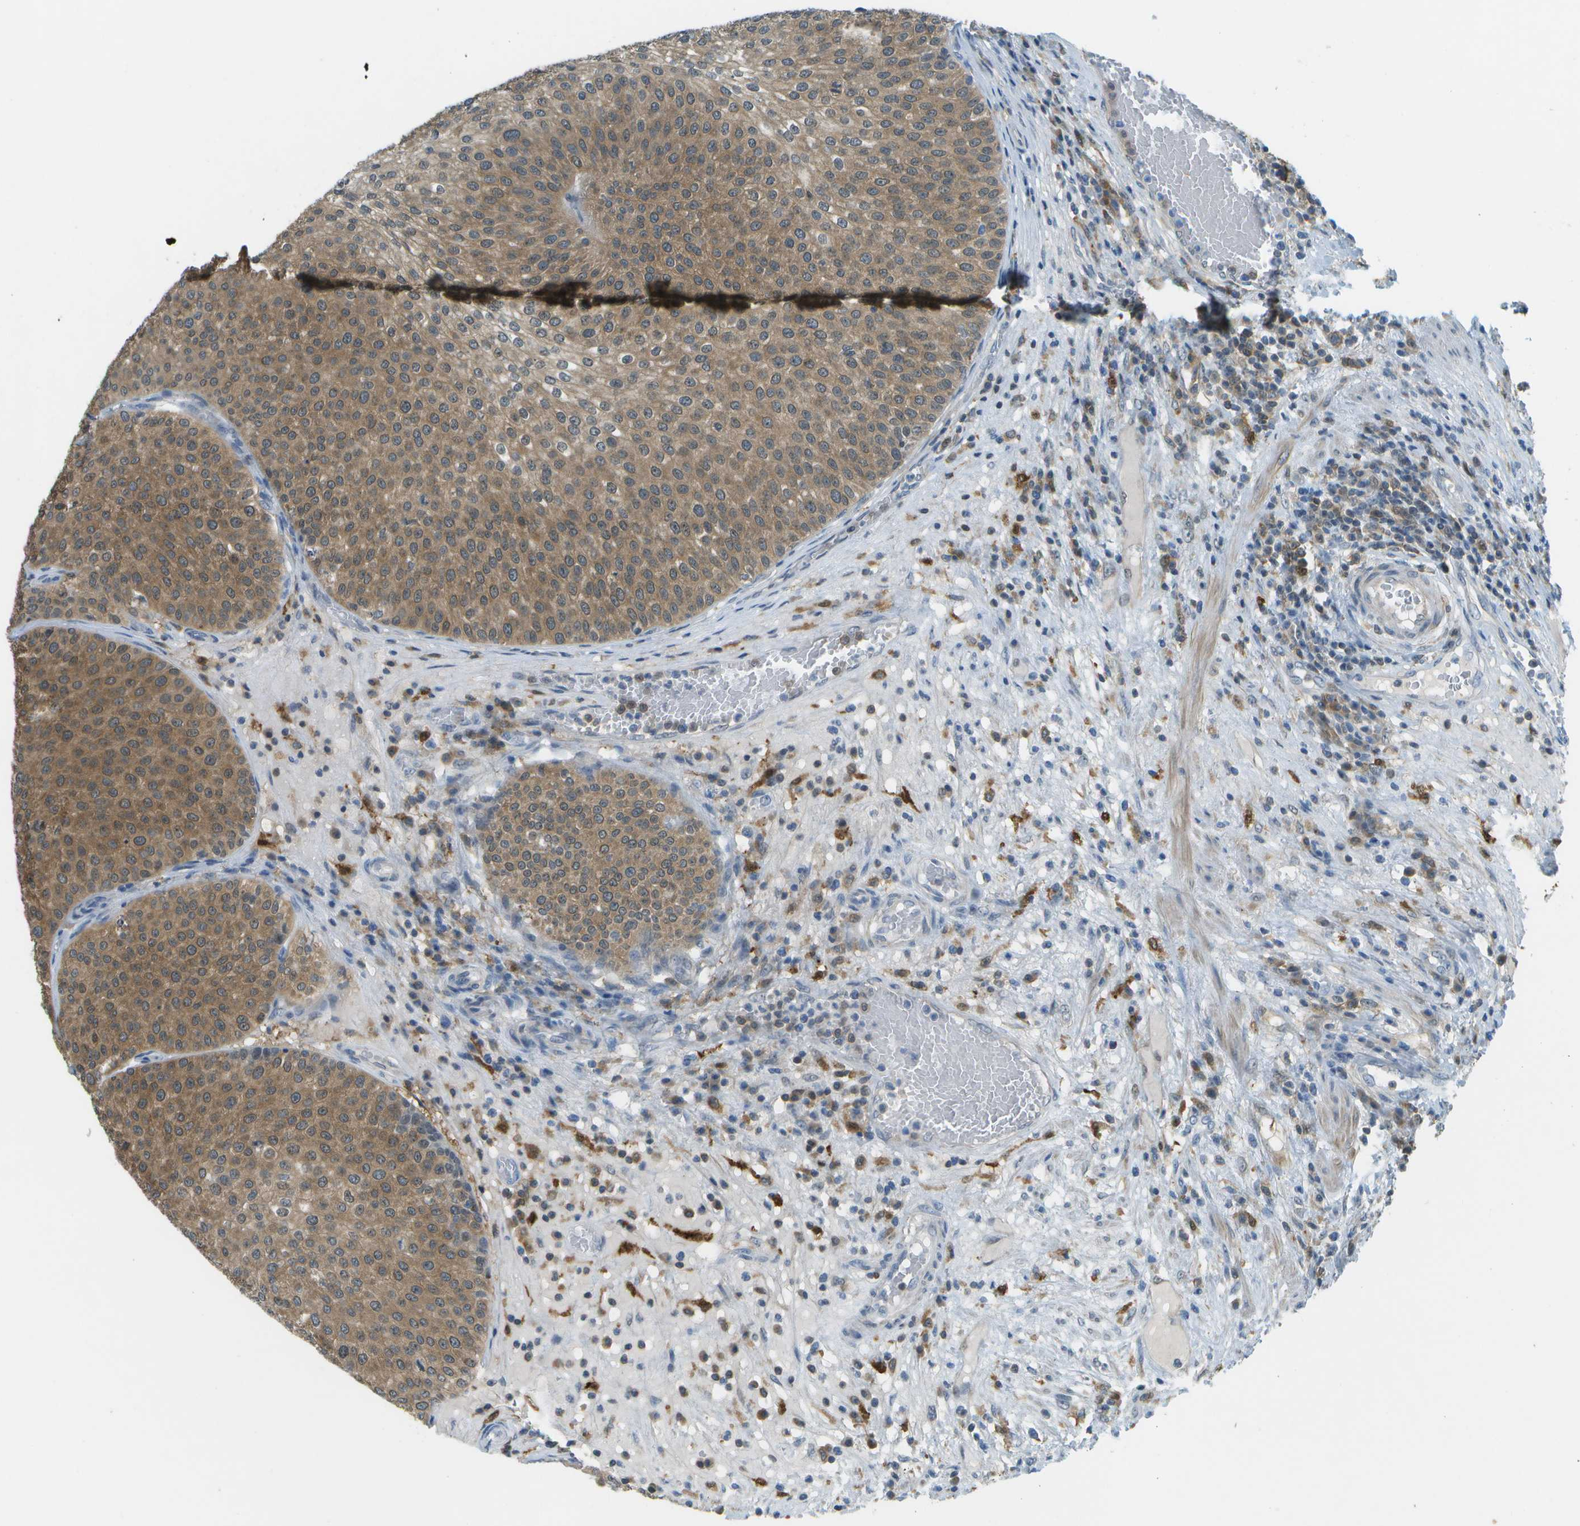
{"staining": {"intensity": "moderate", "quantity": ">75%", "location": "cytoplasmic/membranous"}, "tissue": "urothelial cancer", "cell_type": "Tumor cells", "image_type": "cancer", "snomed": [{"axis": "morphology", "description": "Urothelial carcinoma, Low grade"}, {"axis": "topography", "description": "Smooth muscle"}, {"axis": "topography", "description": "Urinary bladder"}], "caption": "Moderate cytoplasmic/membranous protein expression is seen in about >75% of tumor cells in urothelial cancer. (brown staining indicates protein expression, while blue staining denotes nuclei).", "gene": "CDH23", "patient": {"sex": "male", "age": 60}}